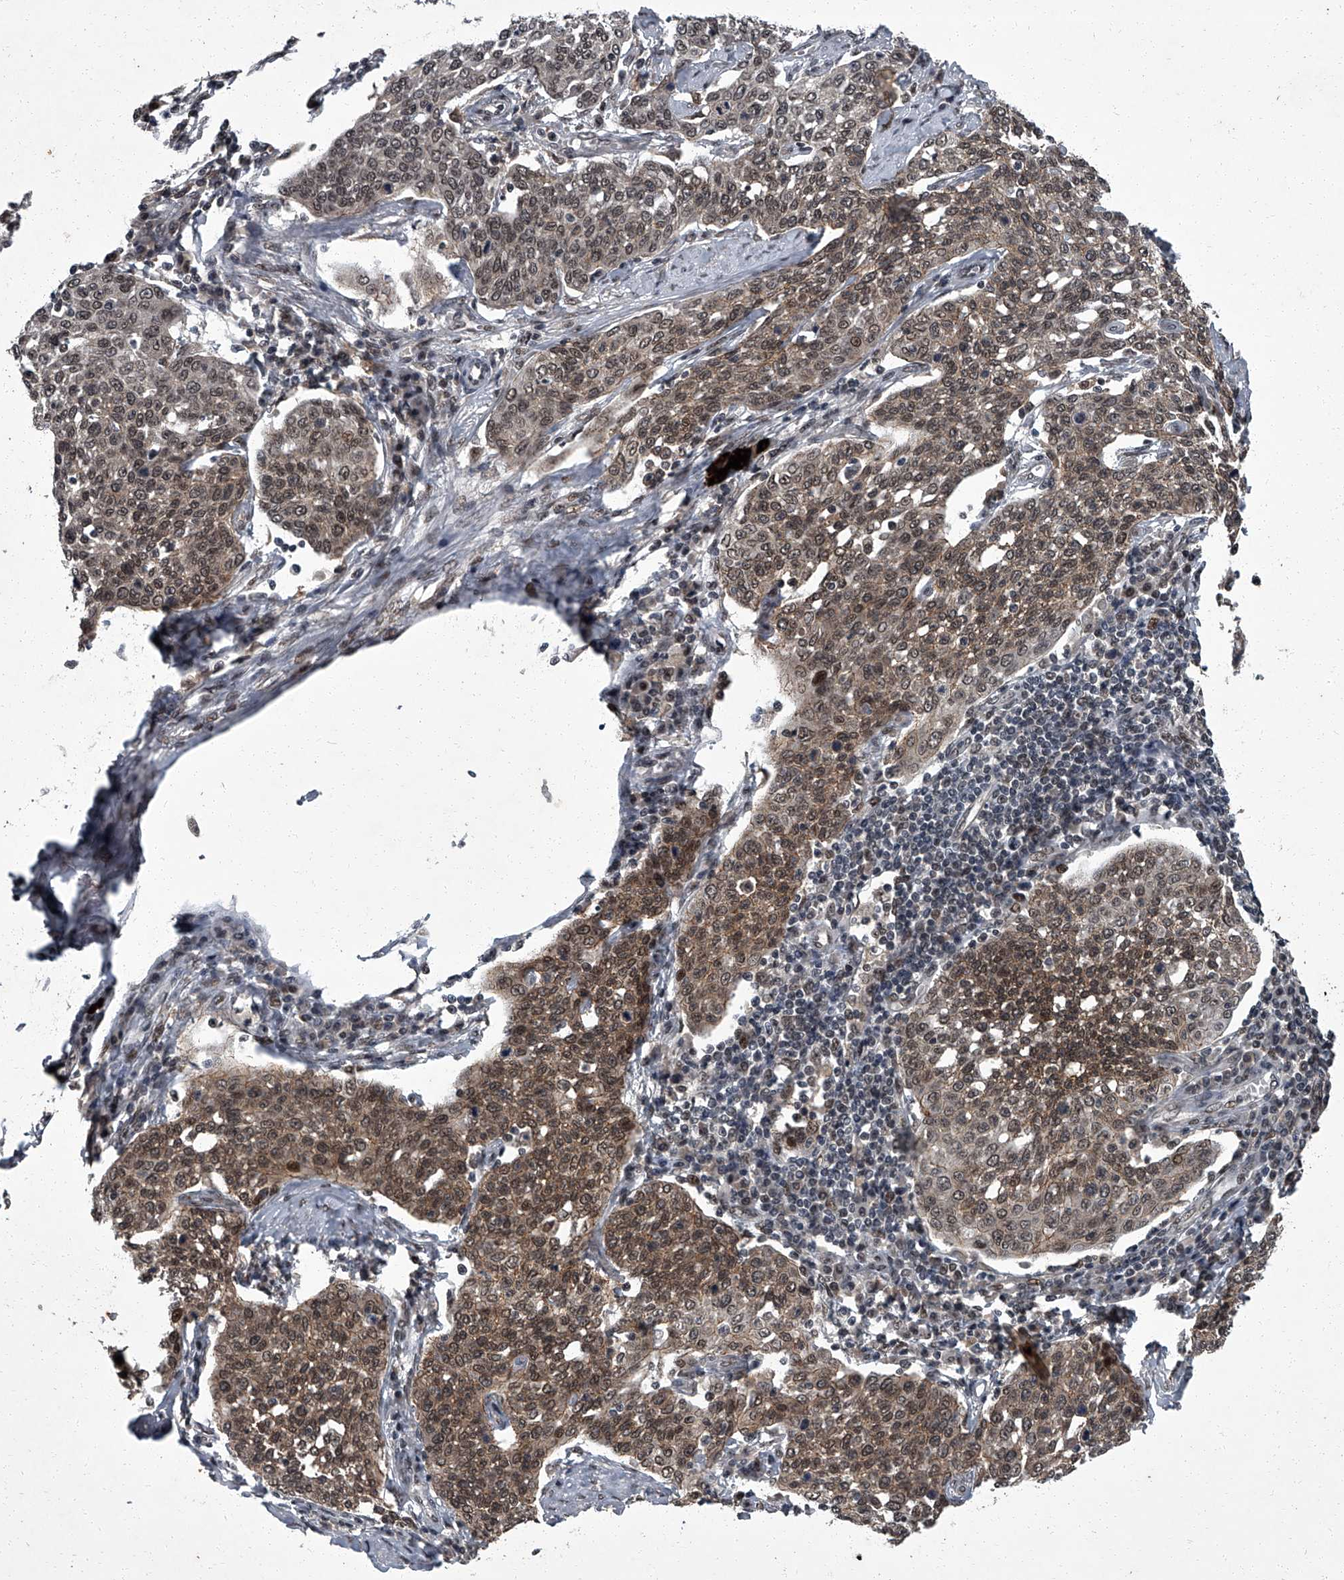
{"staining": {"intensity": "moderate", "quantity": ">75%", "location": "cytoplasmic/membranous,nuclear"}, "tissue": "cervical cancer", "cell_type": "Tumor cells", "image_type": "cancer", "snomed": [{"axis": "morphology", "description": "Squamous cell carcinoma, NOS"}, {"axis": "topography", "description": "Cervix"}], "caption": "Squamous cell carcinoma (cervical) stained for a protein shows moderate cytoplasmic/membranous and nuclear positivity in tumor cells.", "gene": "ZNF518B", "patient": {"sex": "female", "age": 34}}